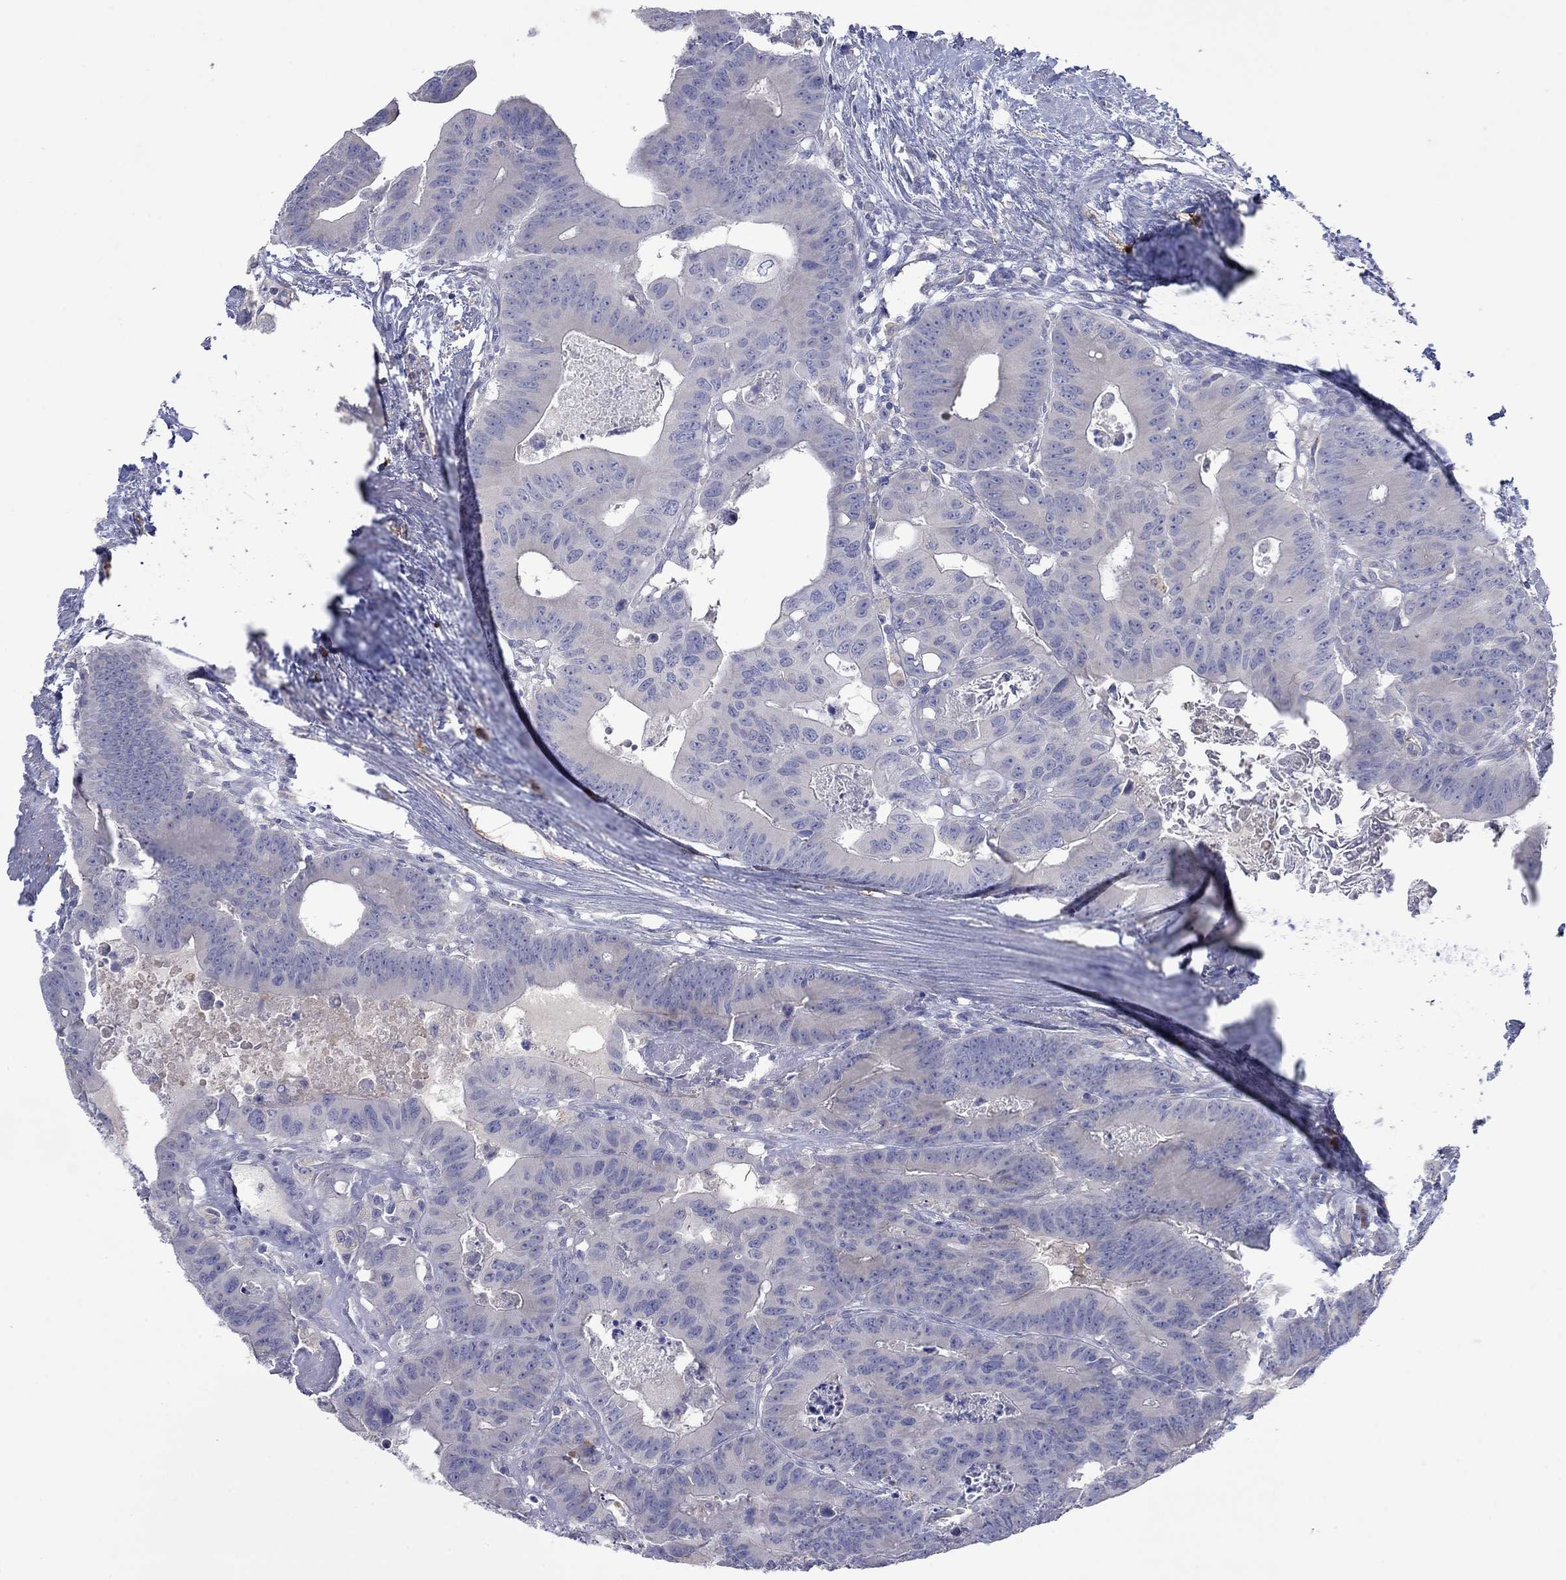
{"staining": {"intensity": "negative", "quantity": "none", "location": "none"}, "tissue": "colorectal cancer", "cell_type": "Tumor cells", "image_type": "cancer", "snomed": [{"axis": "morphology", "description": "Adenocarcinoma, NOS"}, {"axis": "topography", "description": "Rectum"}], "caption": "Tumor cells are negative for protein expression in human adenocarcinoma (colorectal). (Brightfield microscopy of DAB immunohistochemistry at high magnification).", "gene": "PLCL2", "patient": {"sex": "male", "age": 64}}